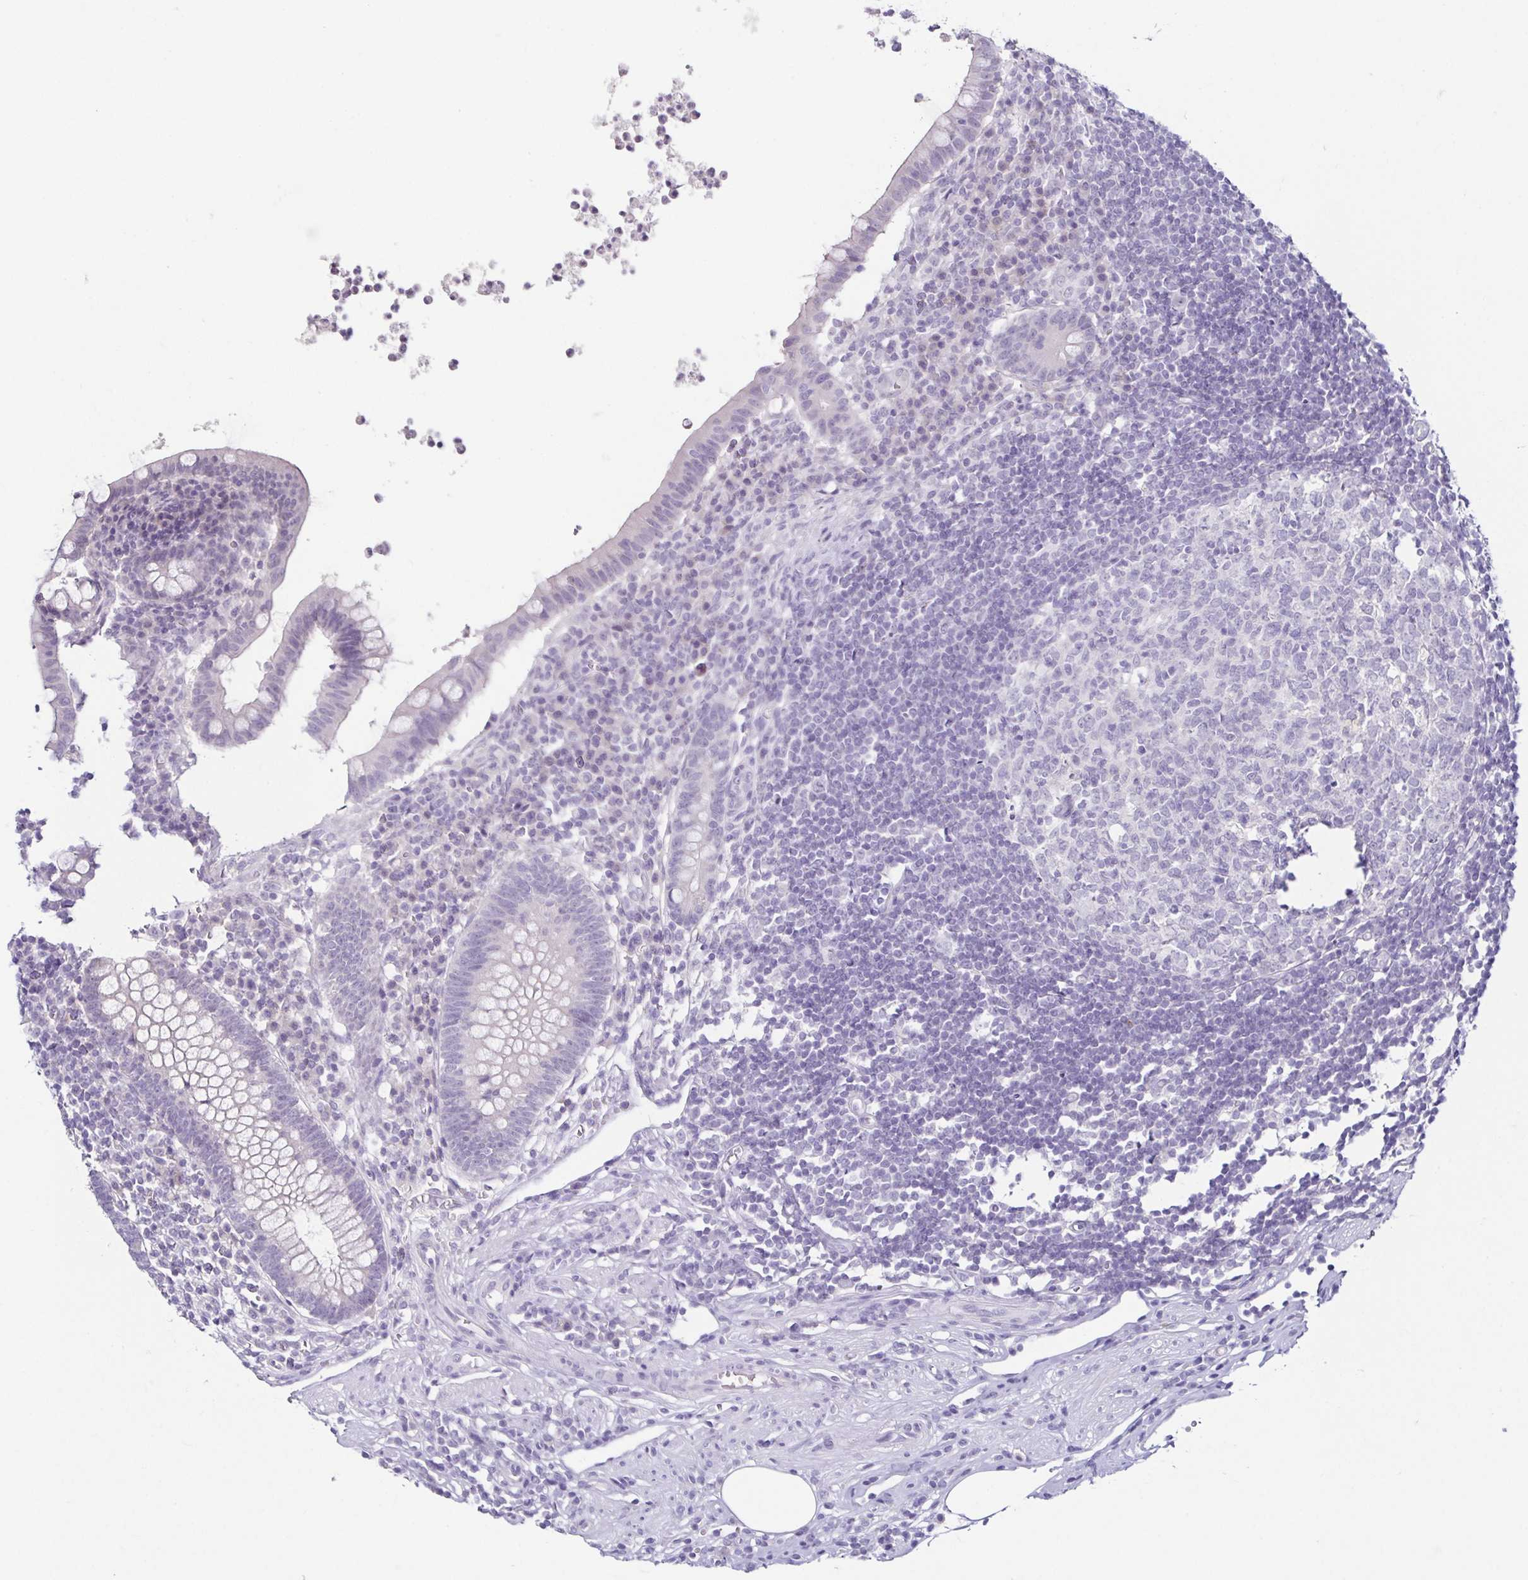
{"staining": {"intensity": "negative", "quantity": "none", "location": "none"}, "tissue": "appendix", "cell_type": "Glandular cells", "image_type": "normal", "snomed": [{"axis": "morphology", "description": "Normal tissue, NOS"}, {"axis": "topography", "description": "Appendix"}], "caption": "Human appendix stained for a protein using IHC demonstrates no staining in glandular cells.", "gene": "TP73", "patient": {"sex": "female", "age": 56}}